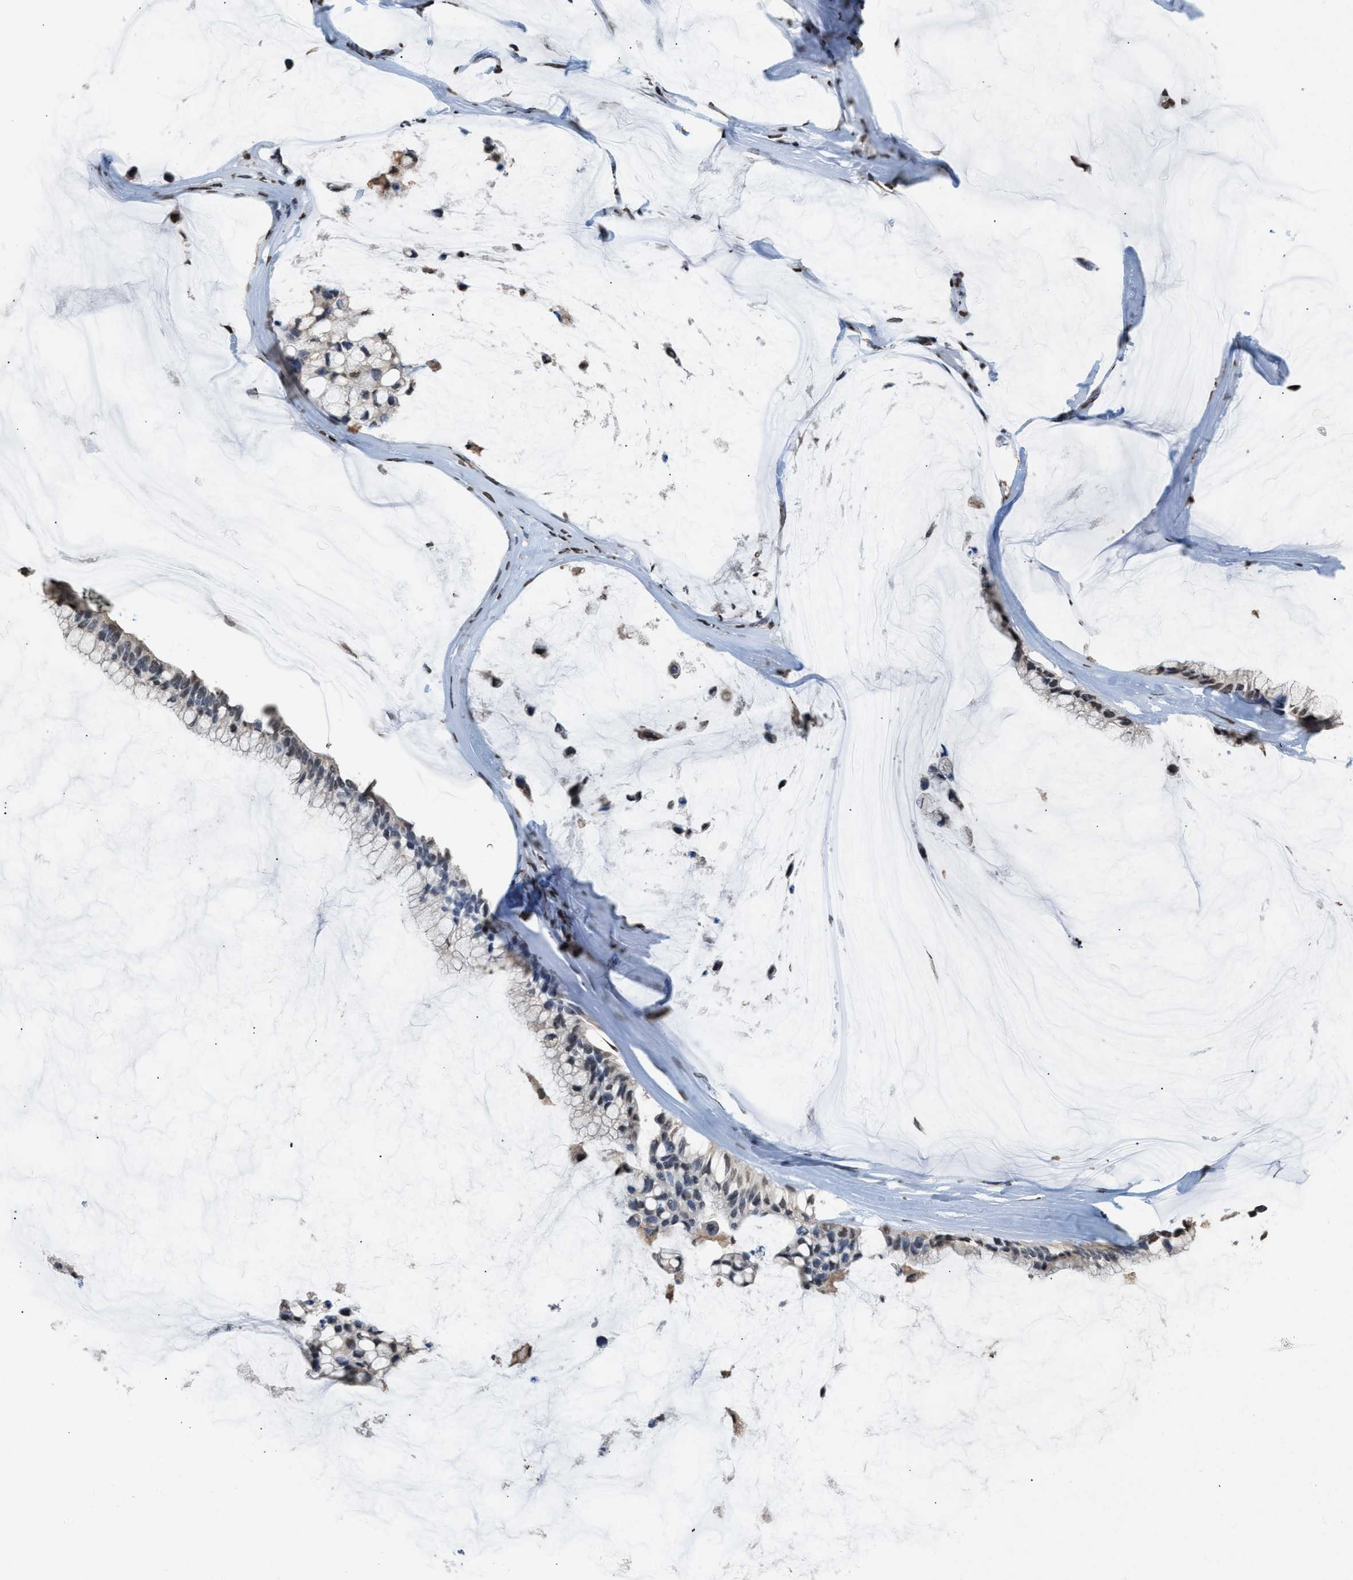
{"staining": {"intensity": "negative", "quantity": "none", "location": "none"}, "tissue": "ovarian cancer", "cell_type": "Tumor cells", "image_type": "cancer", "snomed": [{"axis": "morphology", "description": "Cystadenocarcinoma, mucinous, NOS"}, {"axis": "topography", "description": "Ovary"}], "caption": "There is no significant expression in tumor cells of mucinous cystadenocarcinoma (ovarian). The staining is performed using DAB brown chromogen with nuclei counter-stained in using hematoxylin.", "gene": "NUP88", "patient": {"sex": "female", "age": 39}}